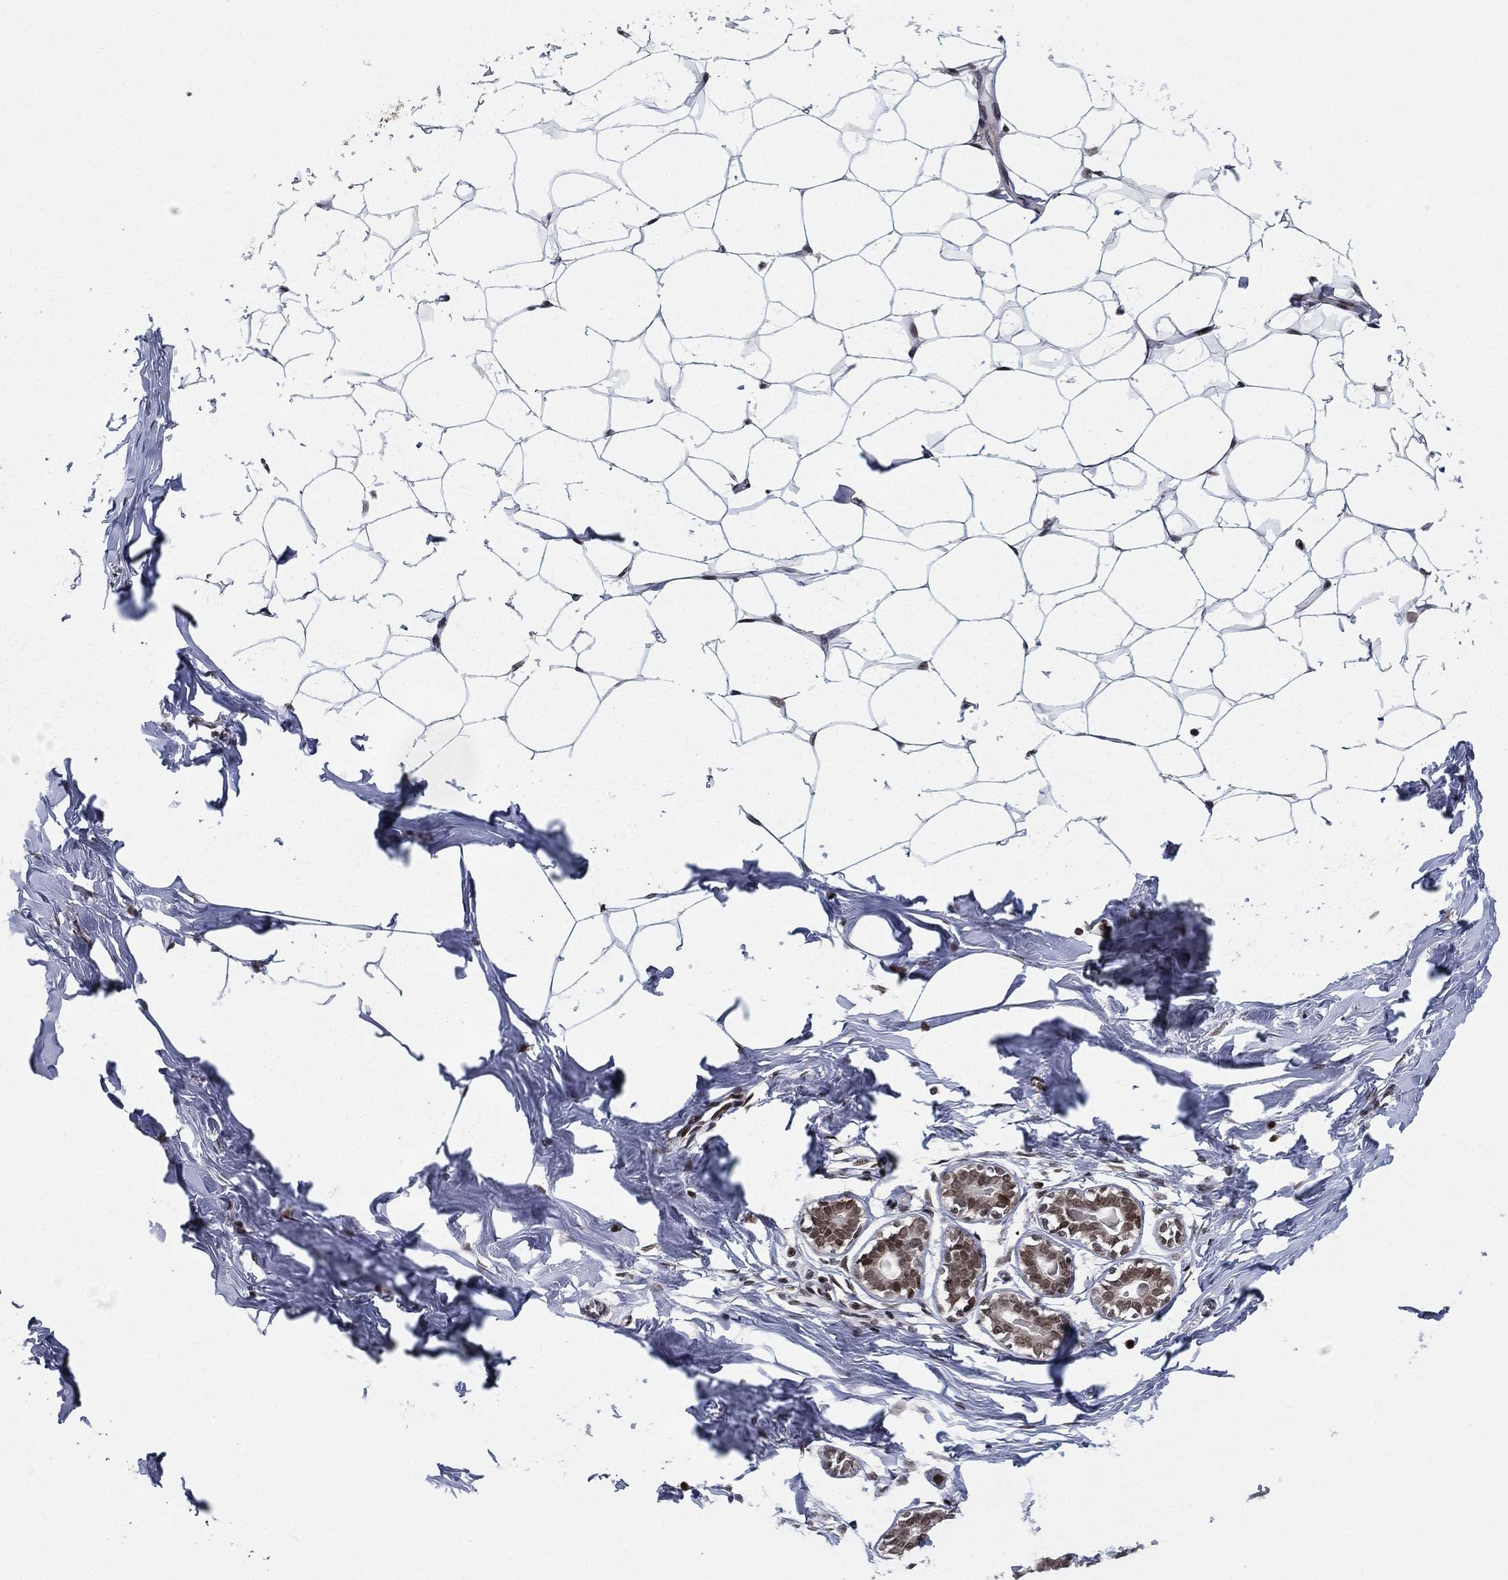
{"staining": {"intensity": "negative", "quantity": "none", "location": "none"}, "tissue": "breast", "cell_type": "Adipocytes", "image_type": "normal", "snomed": [{"axis": "morphology", "description": "Normal tissue, NOS"}, {"axis": "morphology", "description": "Lobular carcinoma, in situ"}, {"axis": "topography", "description": "Breast"}], "caption": "This is an IHC photomicrograph of normal breast. There is no staining in adipocytes.", "gene": "RTF1", "patient": {"sex": "female", "age": 35}}